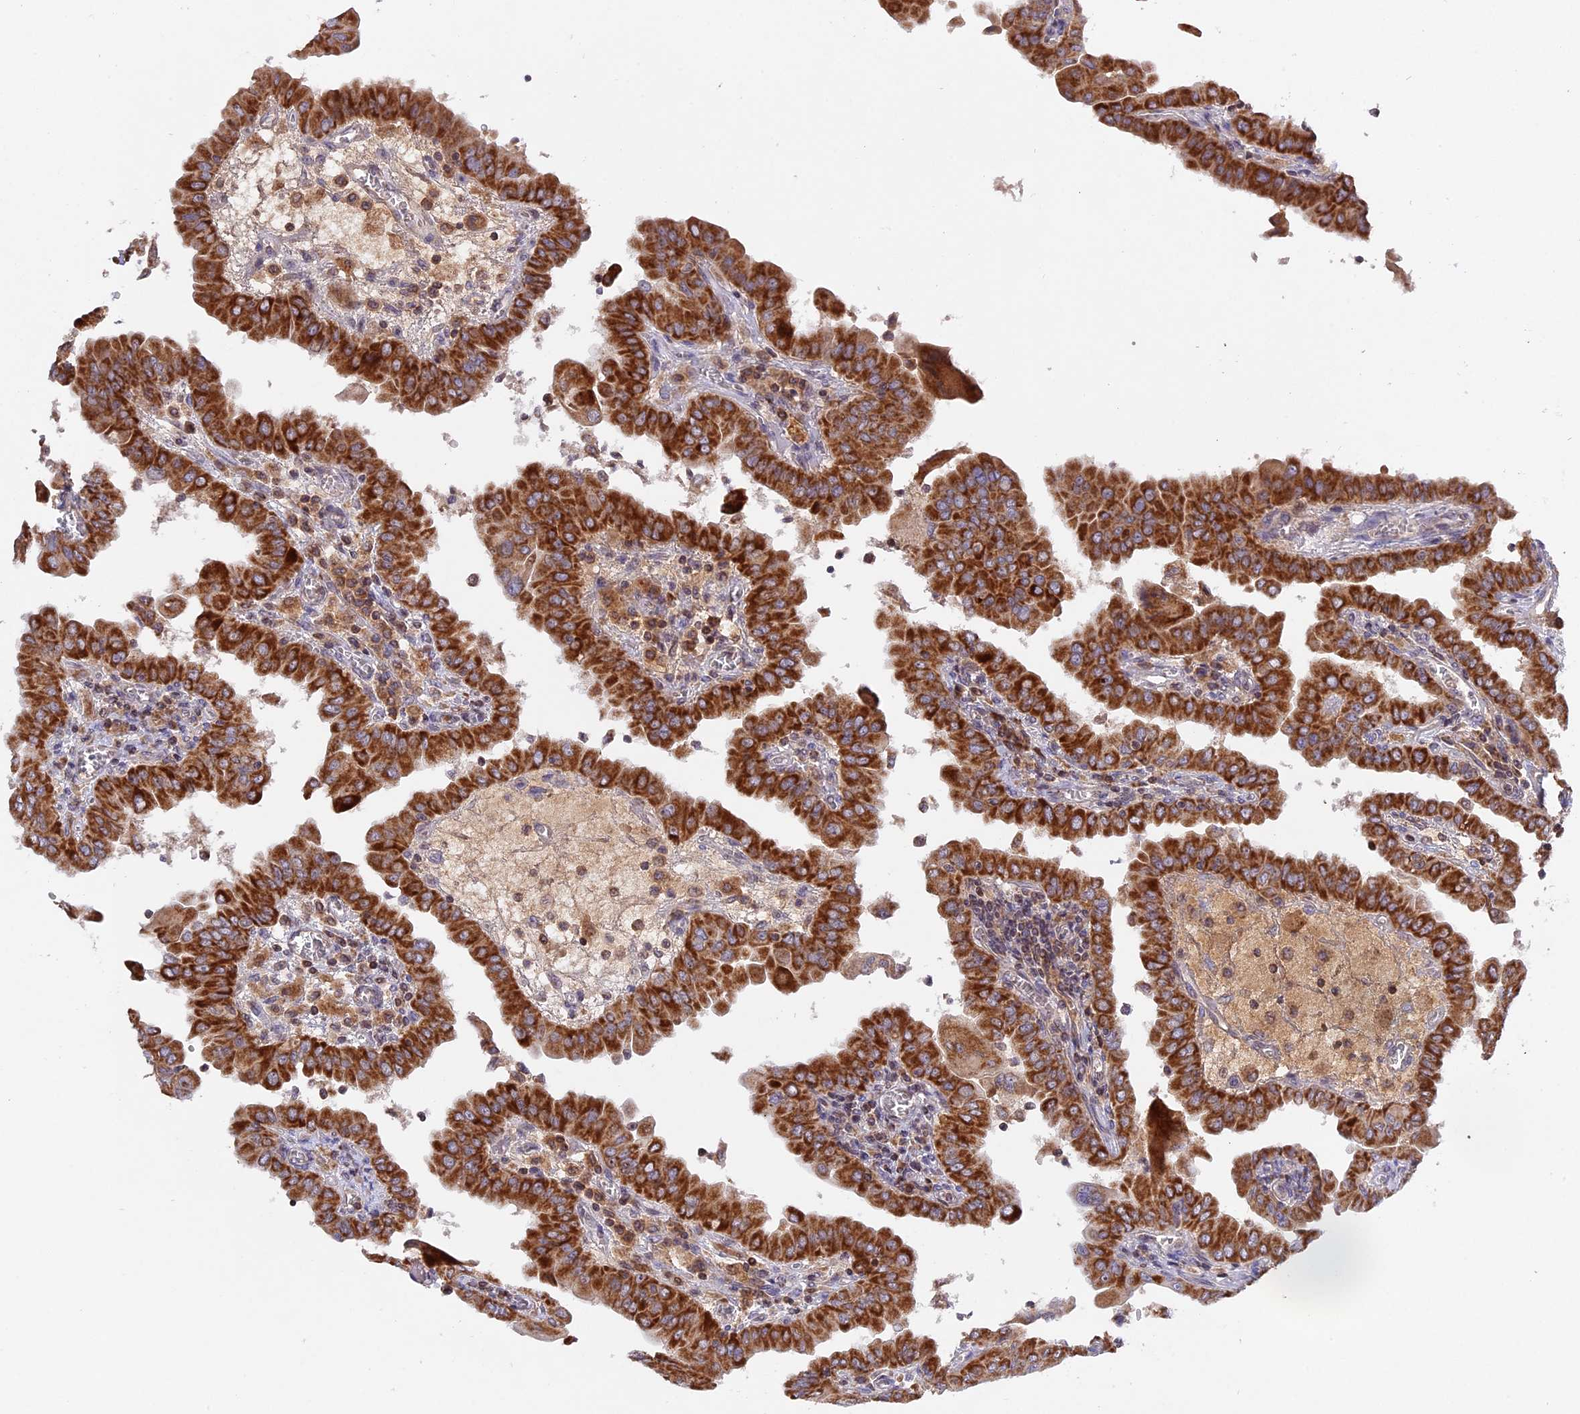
{"staining": {"intensity": "strong", "quantity": ">75%", "location": "cytoplasmic/membranous"}, "tissue": "thyroid cancer", "cell_type": "Tumor cells", "image_type": "cancer", "snomed": [{"axis": "morphology", "description": "Papillary adenocarcinoma, NOS"}, {"axis": "topography", "description": "Thyroid gland"}], "caption": "The histopathology image shows a brown stain indicating the presence of a protein in the cytoplasmic/membranous of tumor cells in thyroid cancer. (DAB (3,3'-diaminobenzidine) = brown stain, brightfield microscopy at high magnification).", "gene": "MPV17L", "patient": {"sex": "male", "age": 33}}